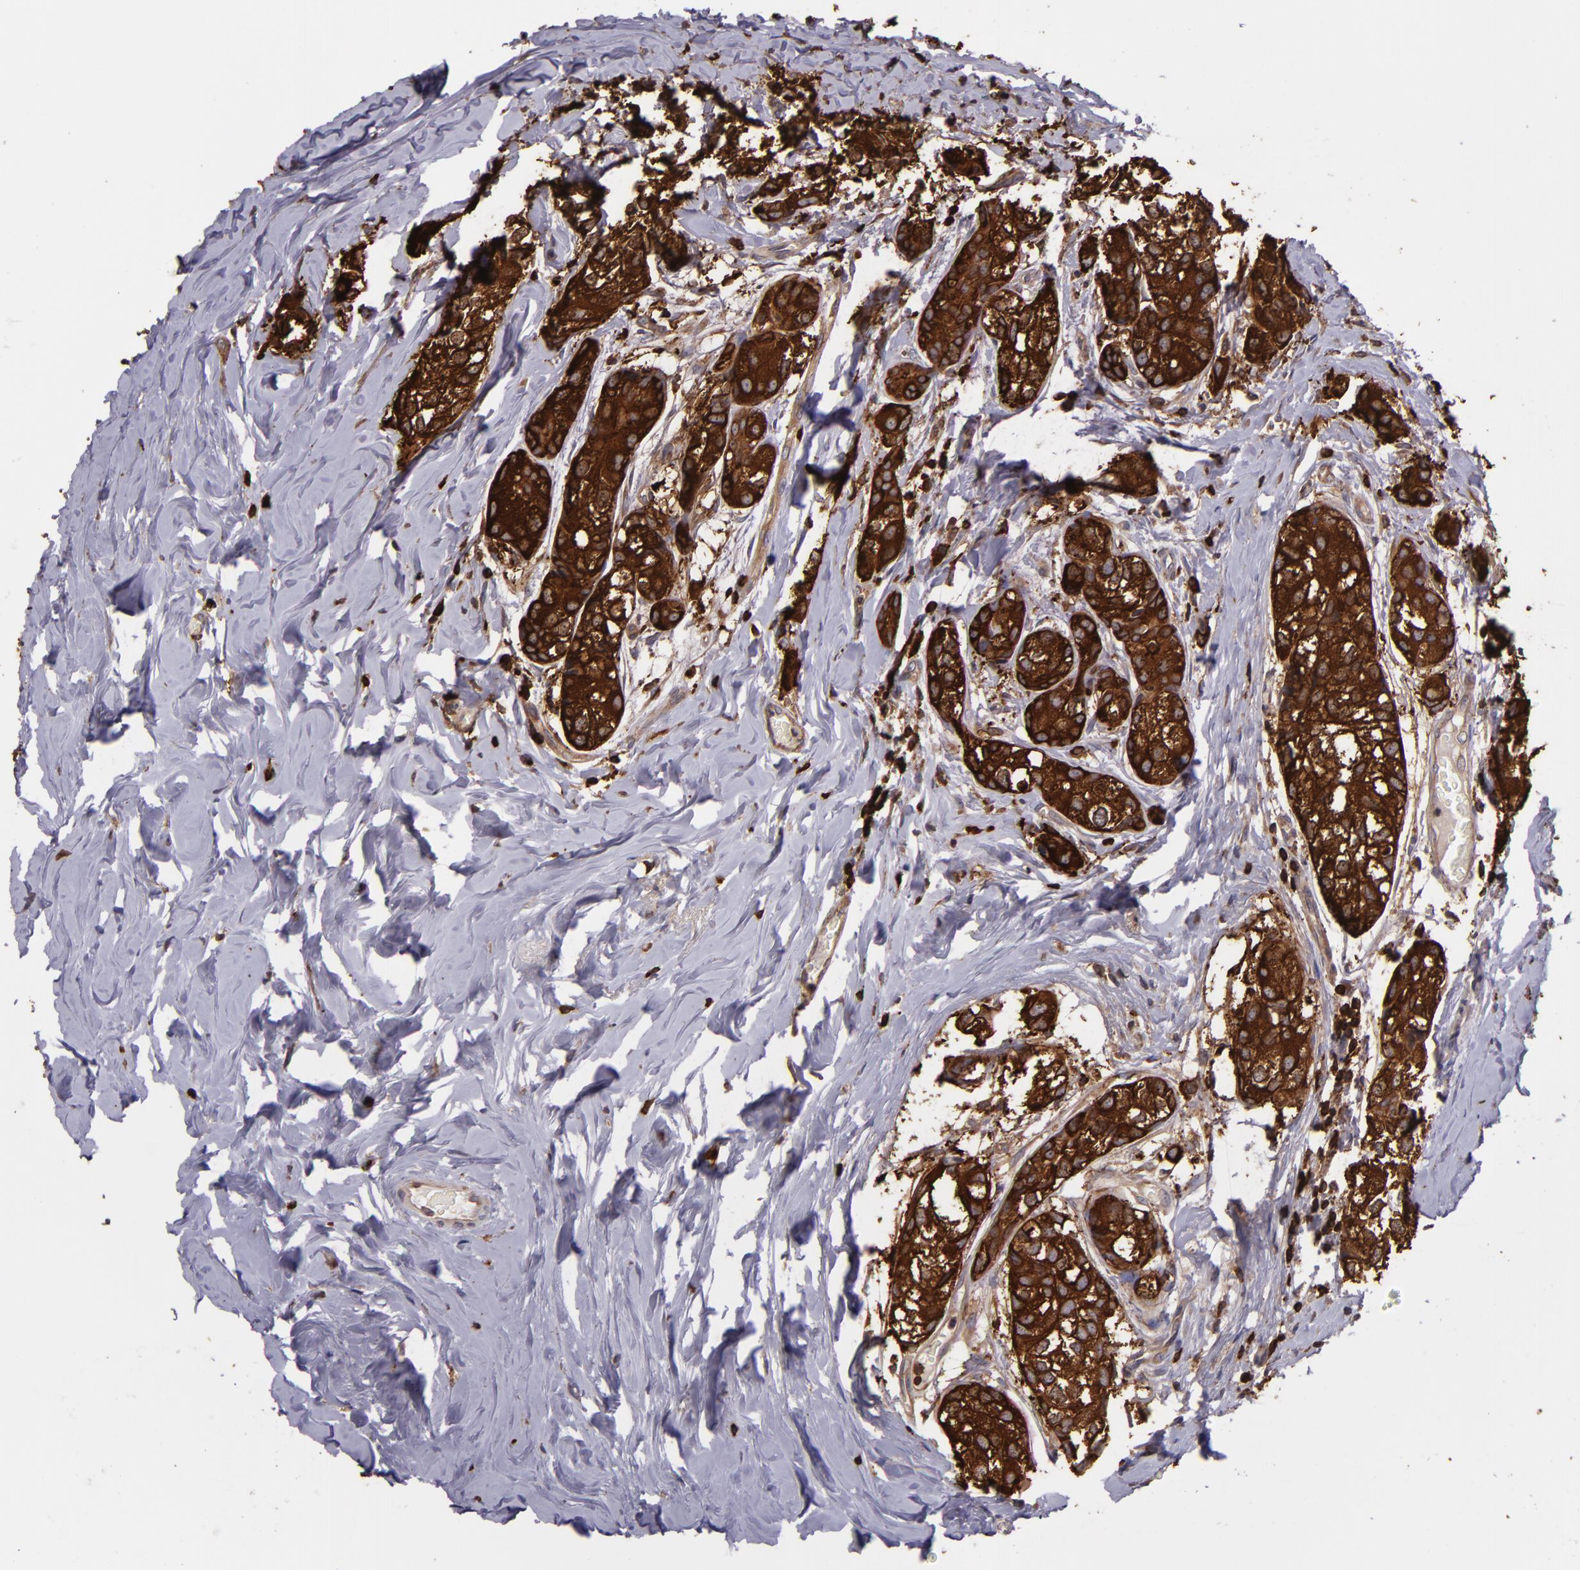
{"staining": {"intensity": "strong", "quantity": ">75%", "location": "cytoplasmic/membranous"}, "tissue": "breast cancer", "cell_type": "Tumor cells", "image_type": "cancer", "snomed": [{"axis": "morphology", "description": "Duct carcinoma"}, {"axis": "topography", "description": "Breast"}], "caption": "Immunohistochemical staining of infiltrating ductal carcinoma (breast) demonstrates high levels of strong cytoplasmic/membranous protein positivity in about >75% of tumor cells. (brown staining indicates protein expression, while blue staining denotes nuclei).", "gene": "SLC9A3R1", "patient": {"sex": "female", "age": 68}}